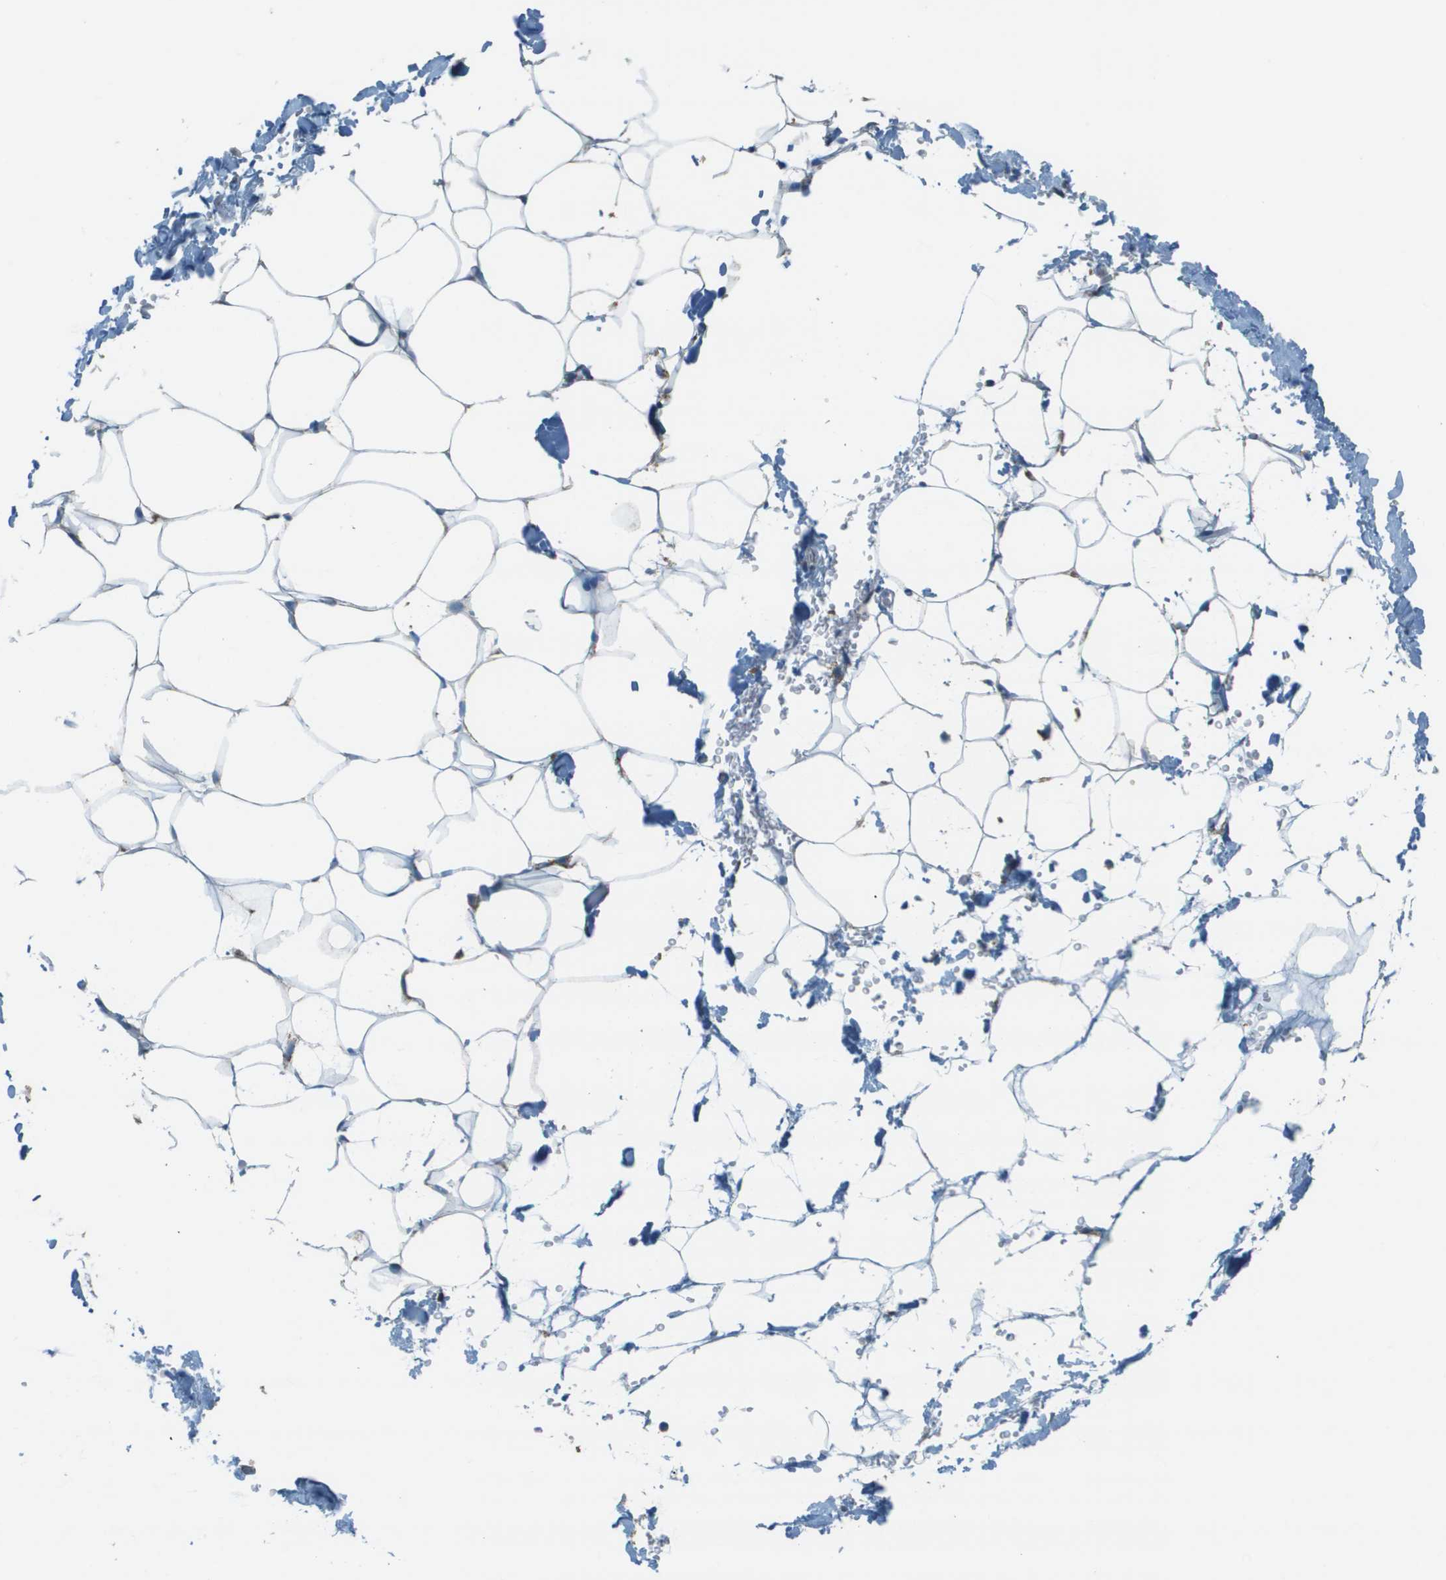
{"staining": {"intensity": "moderate", "quantity": "<25%", "location": "cytoplasmic/membranous"}, "tissue": "adipose tissue", "cell_type": "Adipocytes", "image_type": "normal", "snomed": [{"axis": "morphology", "description": "Normal tissue, NOS"}, {"axis": "topography", "description": "Breast"}, {"axis": "topography", "description": "Adipose tissue"}], "caption": "Protein staining demonstrates moderate cytoplasmic/membranous staining in approximately <25% of adipocytes in benign adipose tissue.", "gene": "FH", "patient": {"sex": "female", "age": 25}}